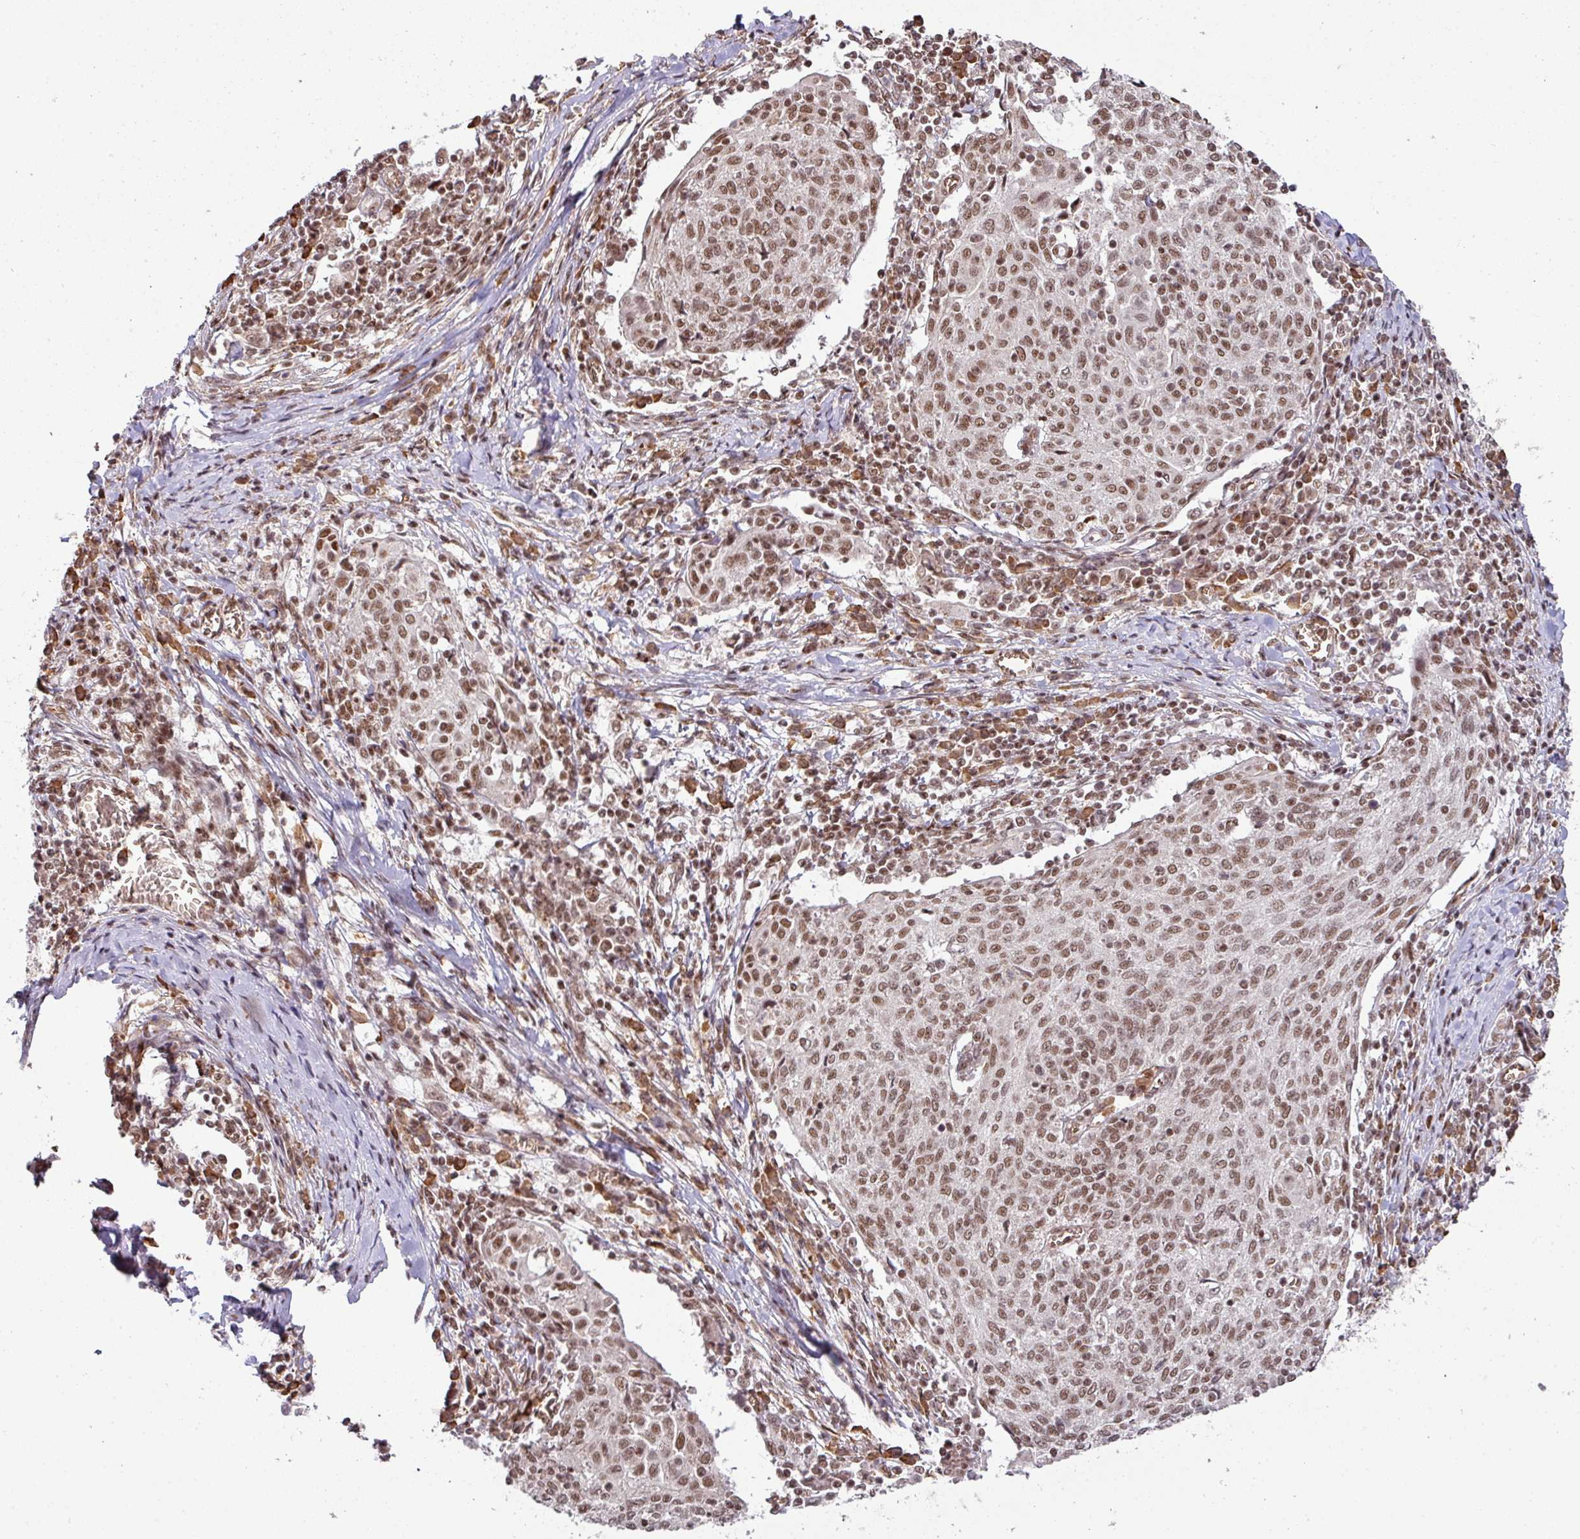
{"staining": {"intensity": "moderate", "quantity": ">75%", "location": "nuclear"}, "tissue": "cervical cancer", "cell_type": "Tumor cells", "image_type": "cancer", "snomed": [{"axis": "morphology", "description": "Squamous cell carcinoma, NOS"}, {"axis": "topography", "description": "Cervix"}], "caption": "The photomicrograph shows immunohistochemical staining of cervical cancer. There is moderate nuclear staining is identified in about >75% of tumor cells.", "gene": "PHF23", "patient": {"sex": "female", "age": 52}}